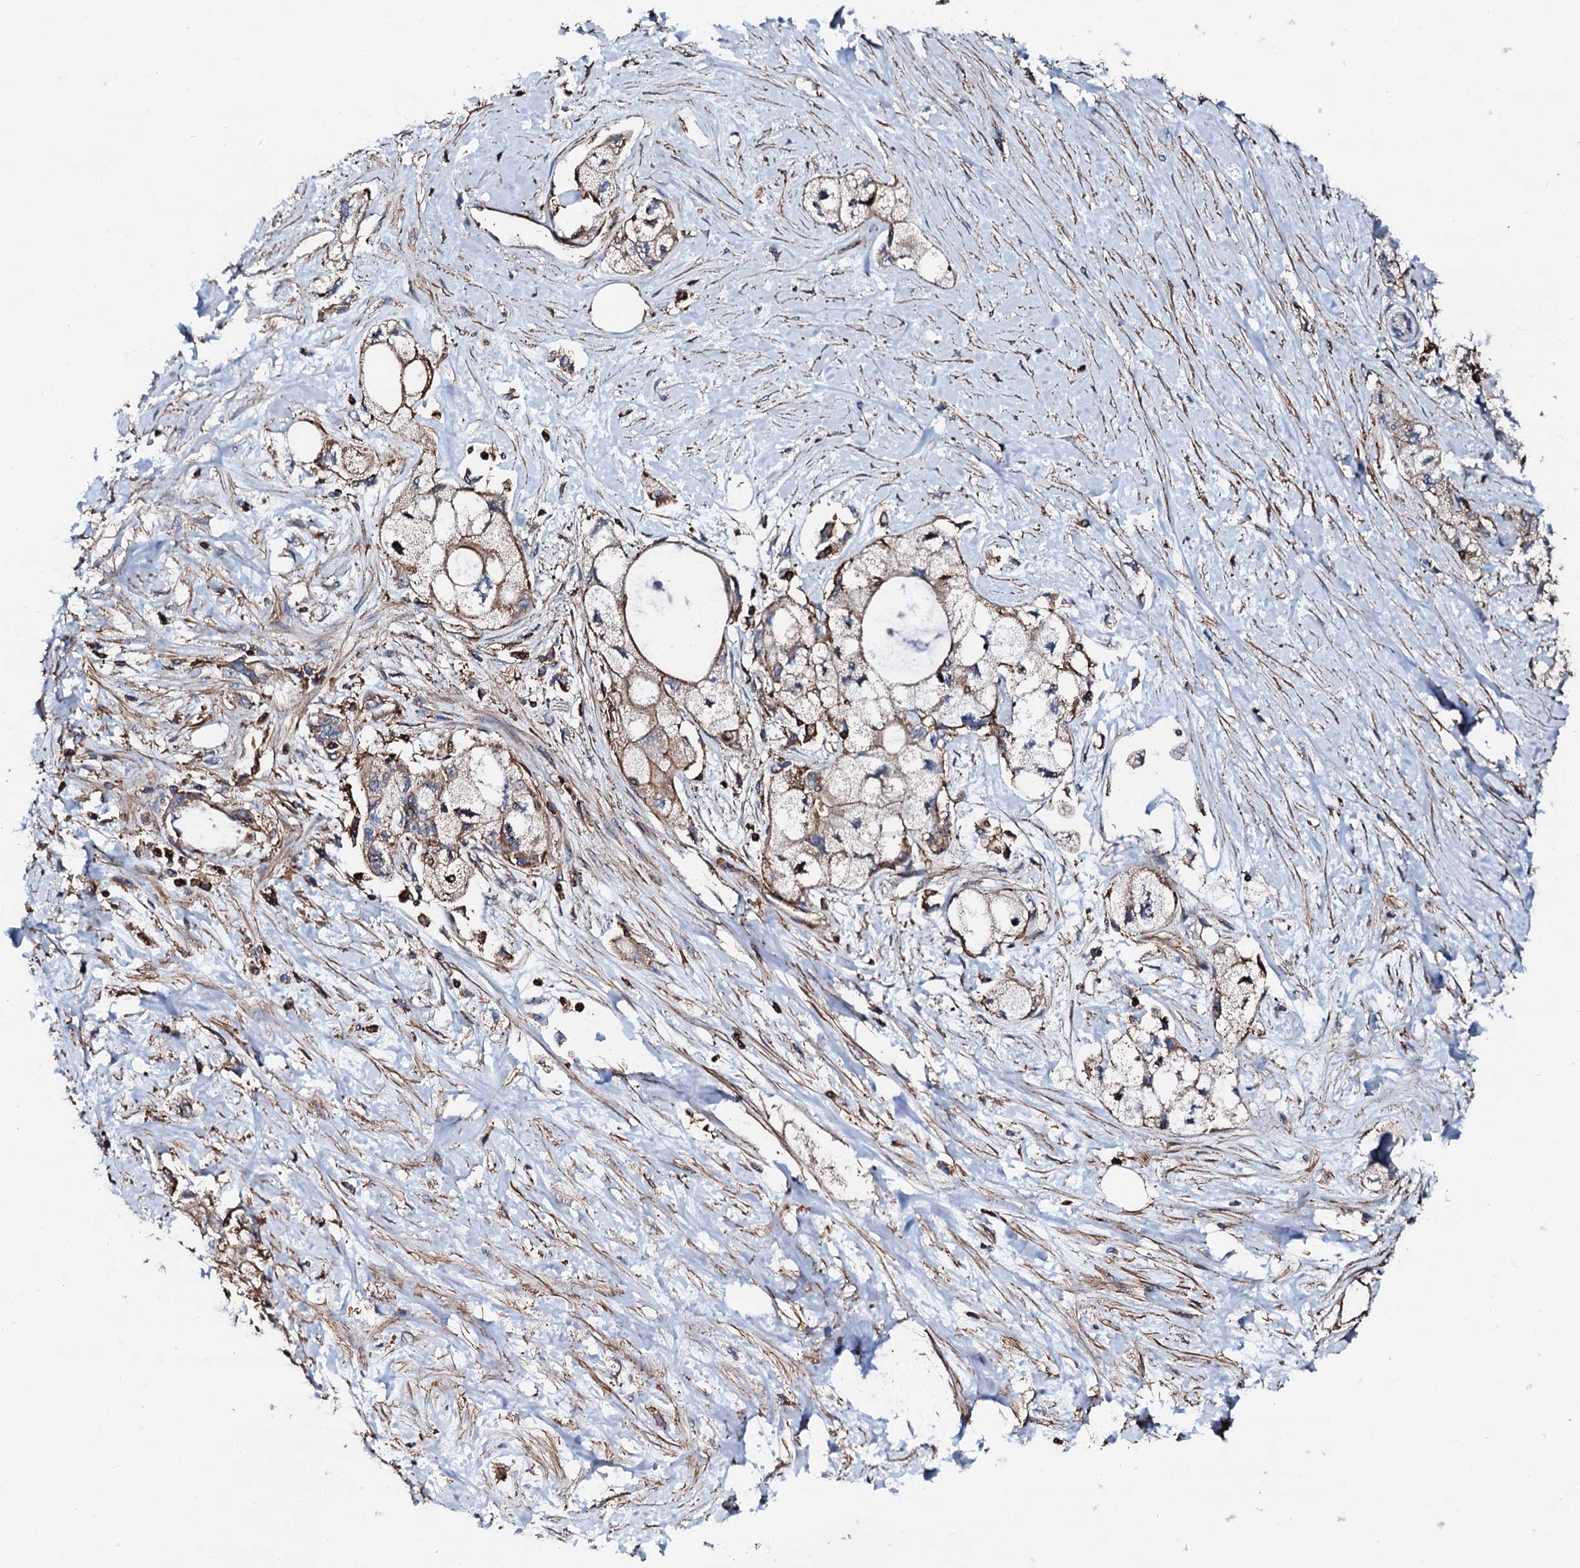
{"staining": {"intensity": "weak", "quantity": "25%-75%", "location": "cytoplasmic/membranous"}, "tissue": "pancreatic cancer", "cell_type": "Tumor cells", "image_type": "cancer", "snomed": [{"axis": "morphology", "description": "Adenocarcinoma, NOS"}, {"axis": "topography", "description": "Pancreas"}], "caption": "Immunohistochemistry image of neoplastic tissue: pancreatic cancer stained using immunohistochemistry exhibits low levels of weak protein expression localized specifically in the cytoplasmic/membranous of tumor cells, appearing as a cytoplasmic/membranous brown color.", "gene": "INTS10", "patient": {"sex": "male", "age": 70}}